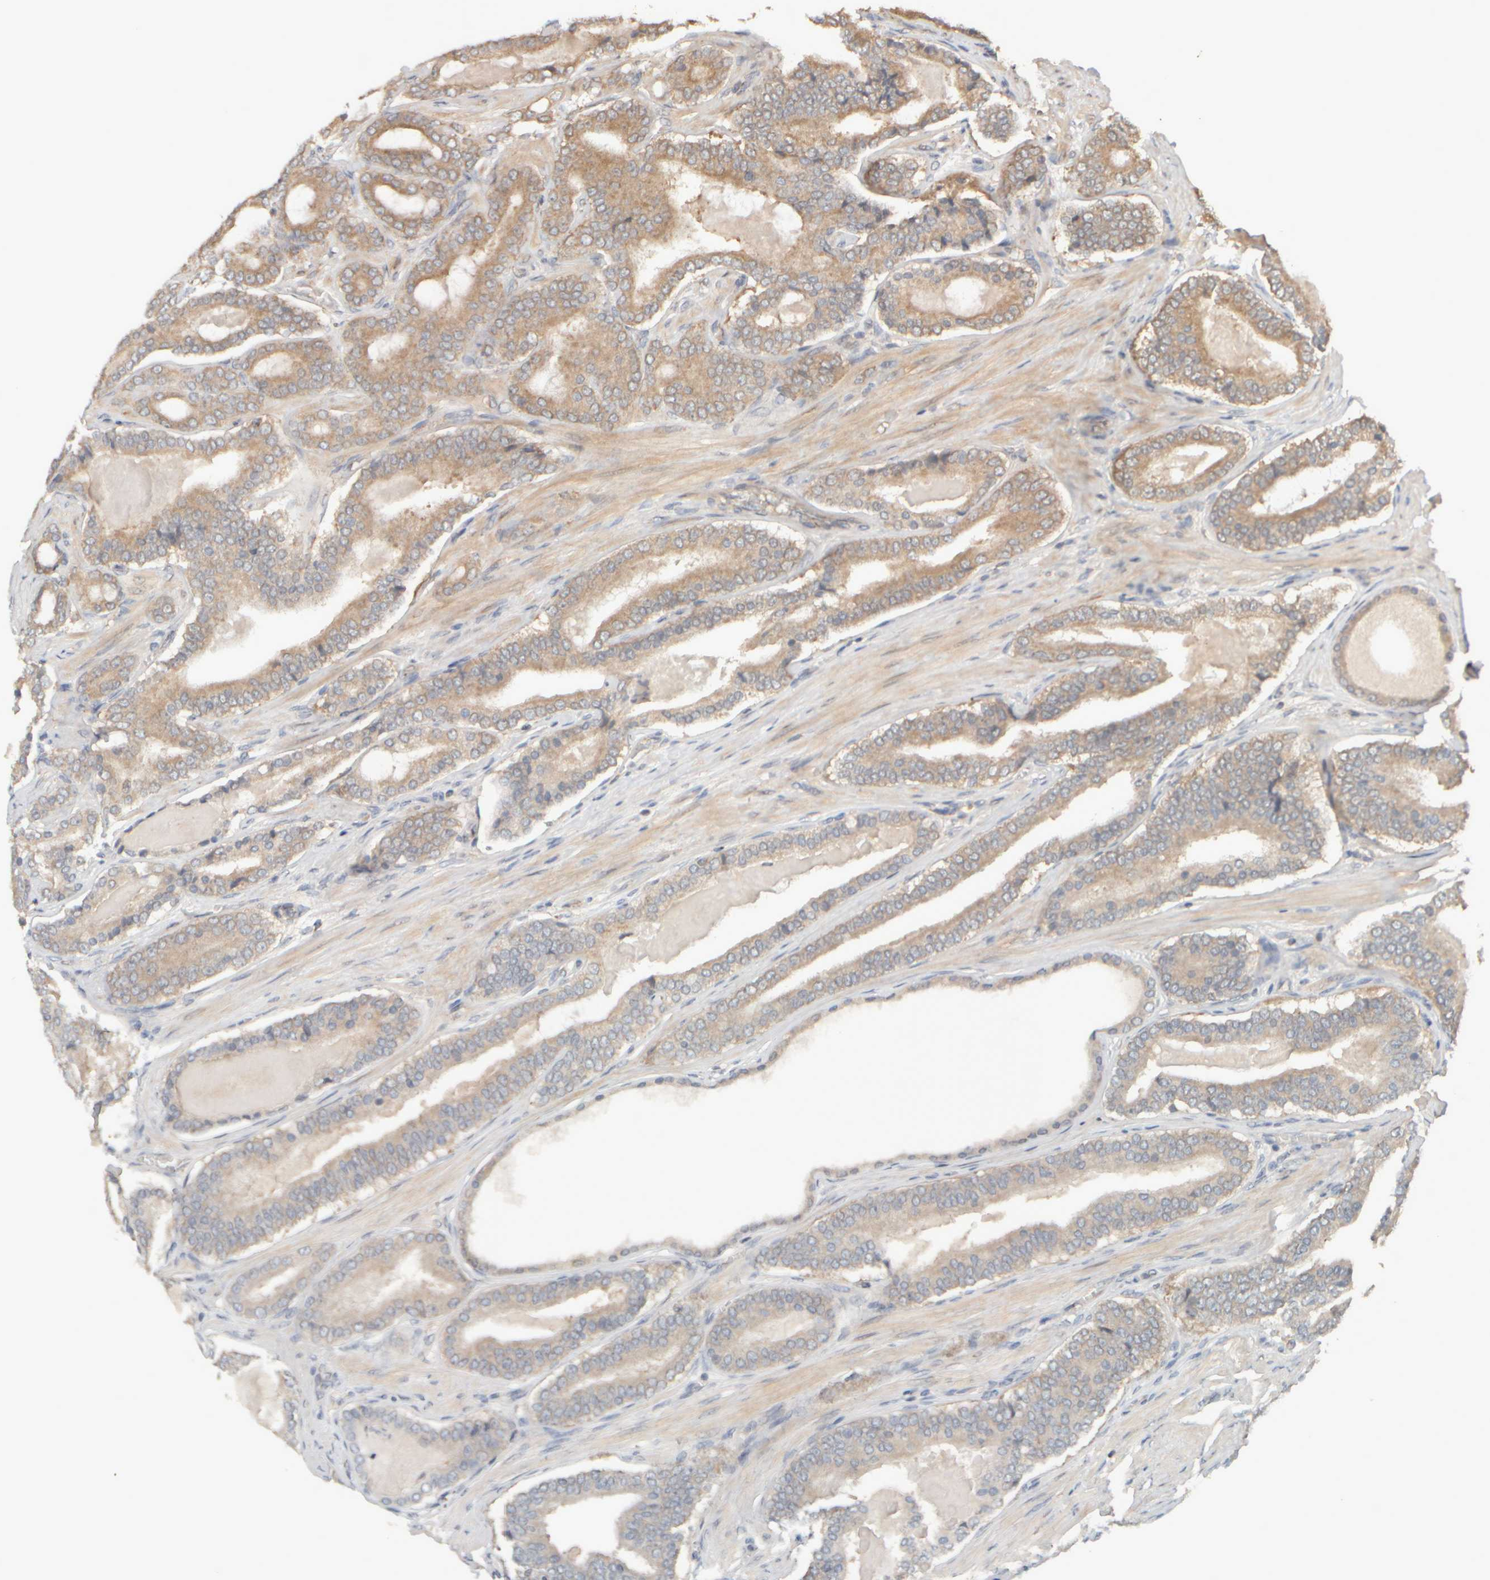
{"staining": {"intensity": "weak", "quantity": ">75%", "location": "cytoplasmic/membranous"}, "tissue": "prostate cancer", "cell_type": "Tumor cells", "image_type": "cancer", "snomed": [{"axis": "morphology", "description": "Adenocarcinoma, High grade"}, {"axis": "topography", "description": "Prostate"}], "caption": "Protein staining of high-grade adenocarcinoma (prostate) tissue exhibits weak cytoplasmic/membranous expression in about >75% of tumor cells. (DAB (3,3'-diaminobenzidine) = brown stain, brightfield microscopy at high magnification).", "gene": "EIF2B3", "patient": {"sex": "male", "age": 60}}